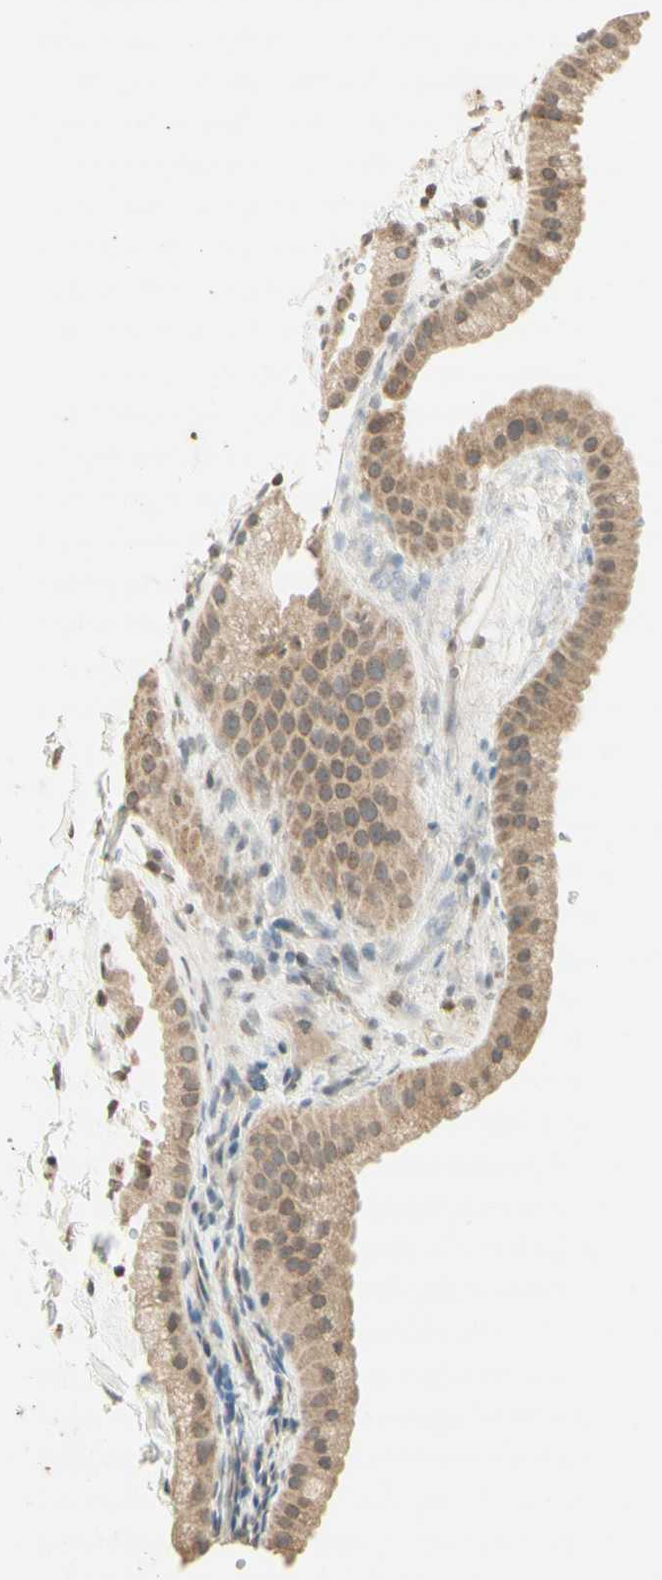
{"staining": {"intensity": "moderate", "quantity": ">75%", "location": "cytoplasmic/membranous,nuclear"}, "tissue": "gallbladder", "cell_type": "Glandular cells", "image_type": "normal", "snomed": [{"axis": "morphology", "description": "Normal tissue, NOS"}, {"axis": "topography", "description": "Gallbladder"}], "caption": "Glandular cells reveal medium levels of moderate cytoplasmic/membranous,nuclear expression in approximately >75% of cells in benign human gallbladder. Nuclei are stained in blue.", "gene": "CCNI", "patient": {"sex": "female", "age": 64}}